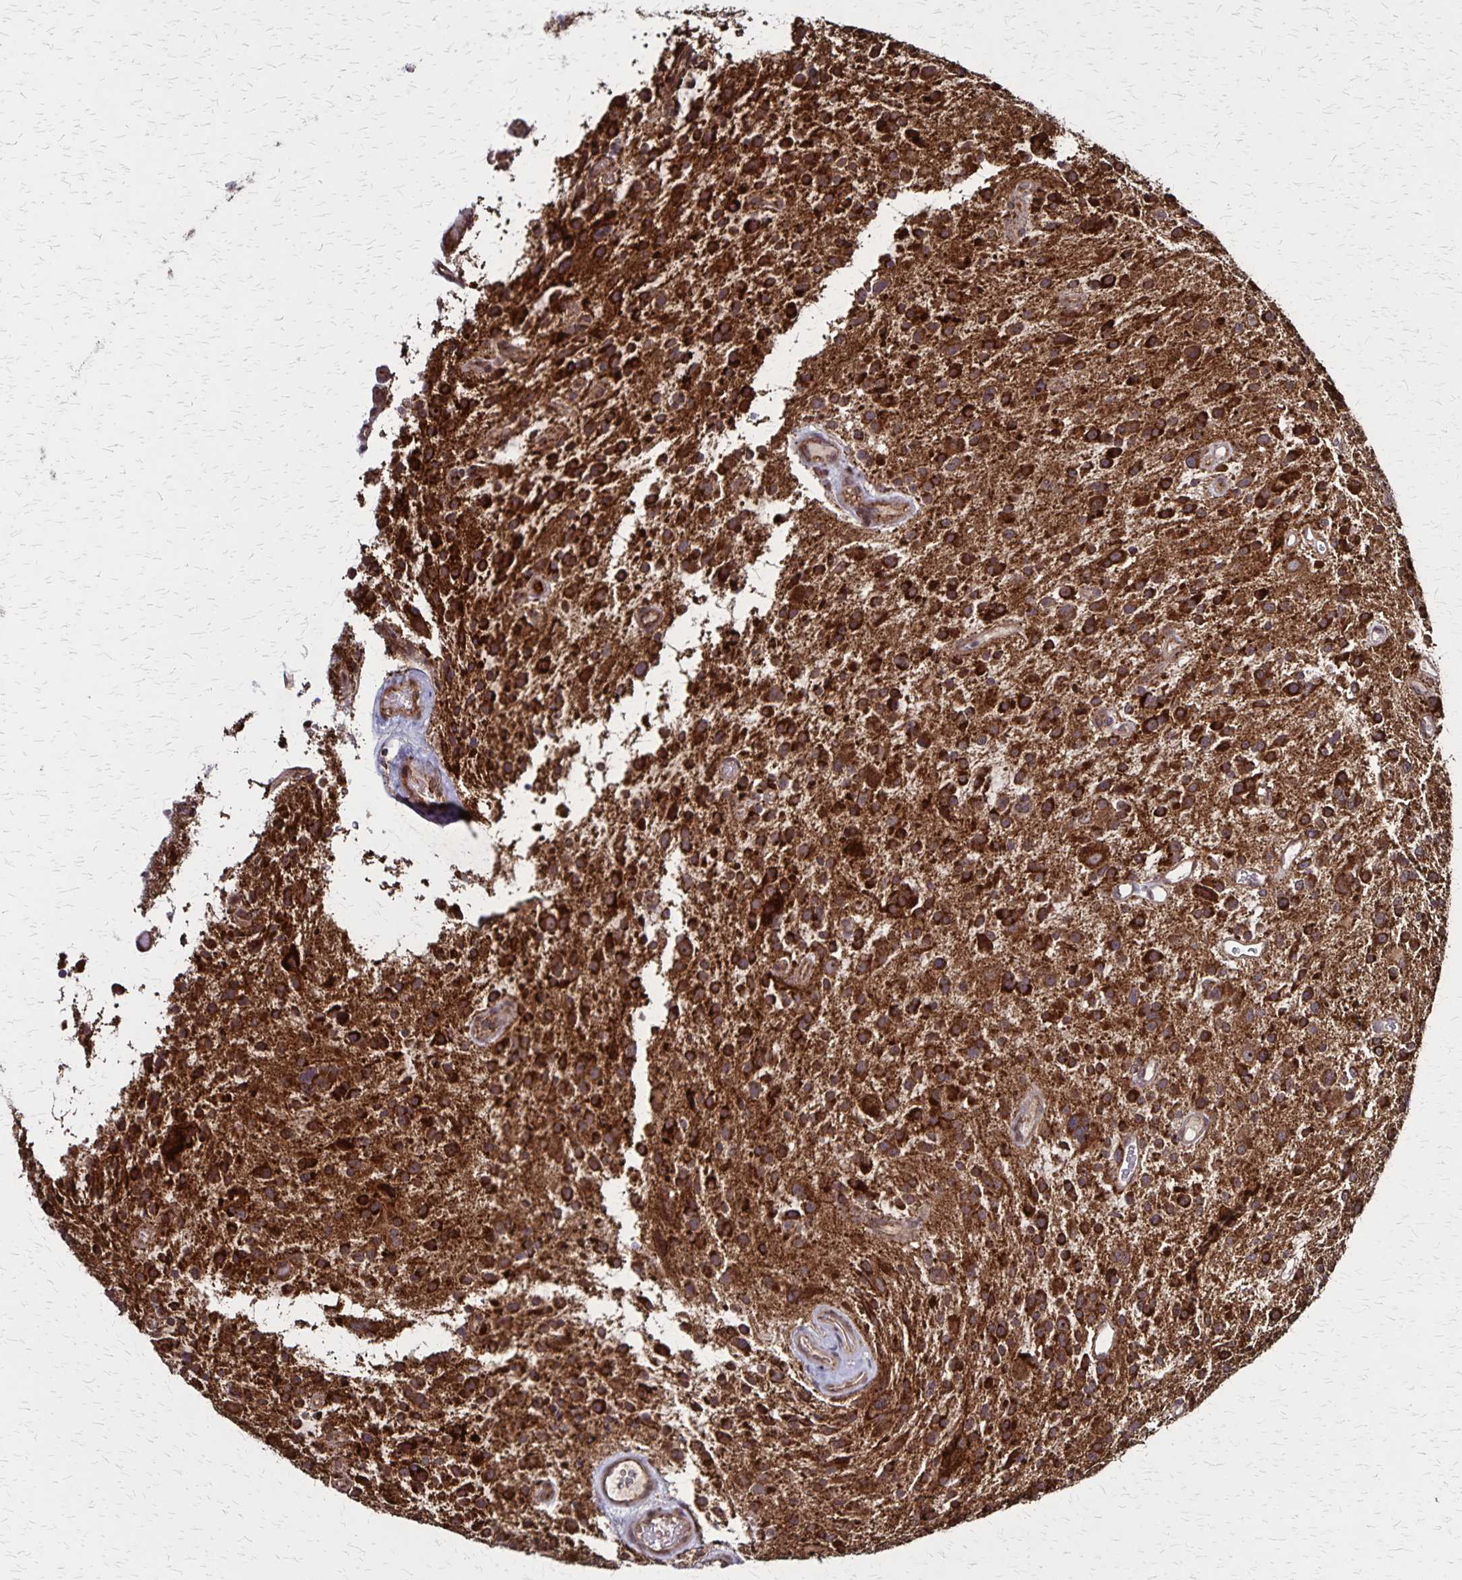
{"staining": {"intensity": "strong", "quantity": ">75%", "location": "cytoplasmic/membranous"}, "tissue": "glioma", "cell_type": "Tumor cells", "image_type": "cancer", "snomed": [{"axis": "morphology", "description": "Glioma, malignant, Low grade"}, {"axis": "topography", "description": "Brain"}], "caption": "Malignant glioma (low-grade) stained with a protein marker shows strong staining in tumor cells.", "gene": "NFS1", "patient": {"sex": "male", "age": 43}}